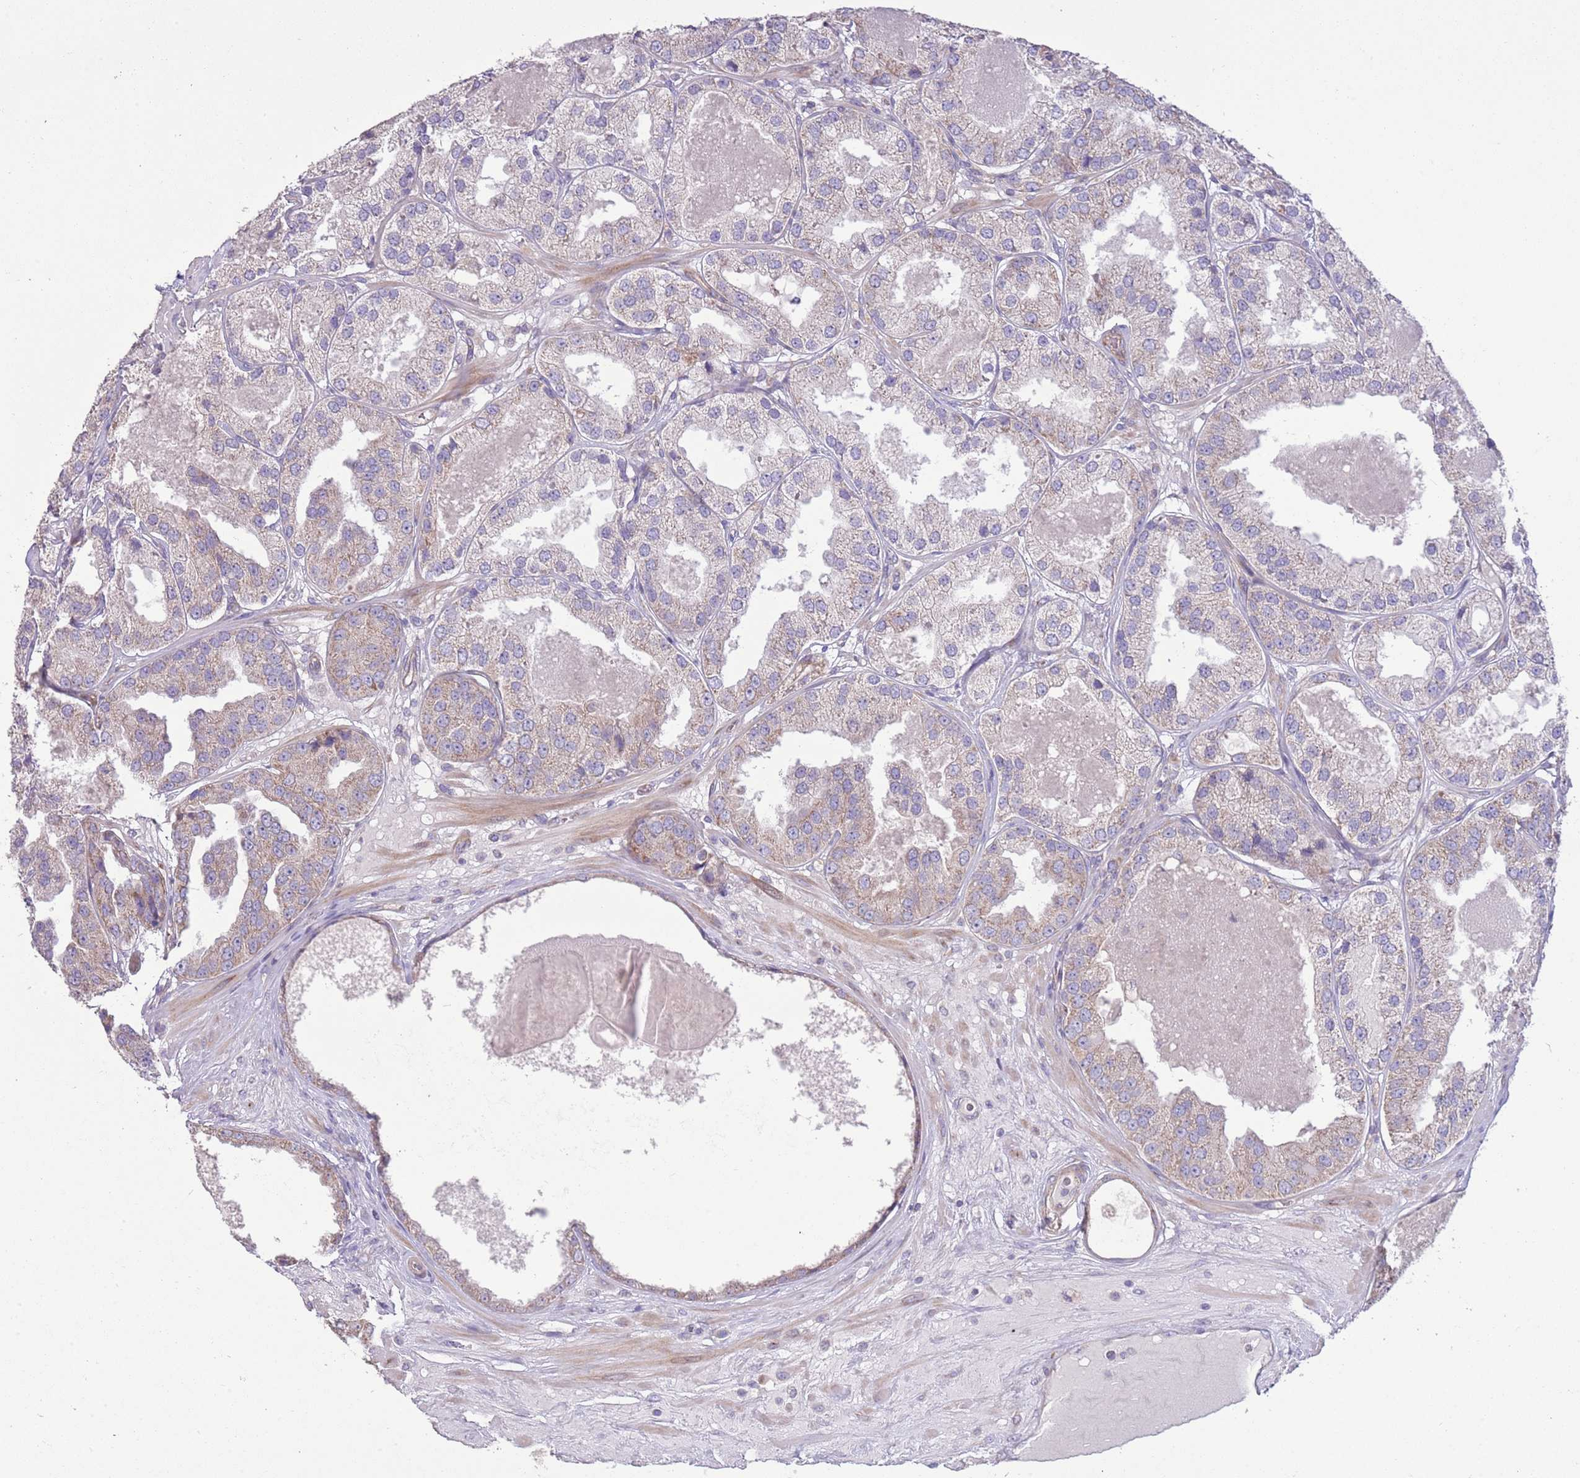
{"staining": {"intensity": "weak", "quantity": "<25%", "location": "cytoplasmic/membranous"}, "tissue": "prostate cancer", "cell_type": "Tumor cells", "image_type": "cancer", "snomed": [{"axis": "morphology", "description": "Adenocarcinoma, High grade"}, {"axis": "topography", "description": "Prostate"}], "caption": "The micrograph demonstrates no staining of tumor cells in high-grade adenocarcinoma (prostate).", "gene": "TOMM5", "patient": {"sex": "male", "age": 63}}